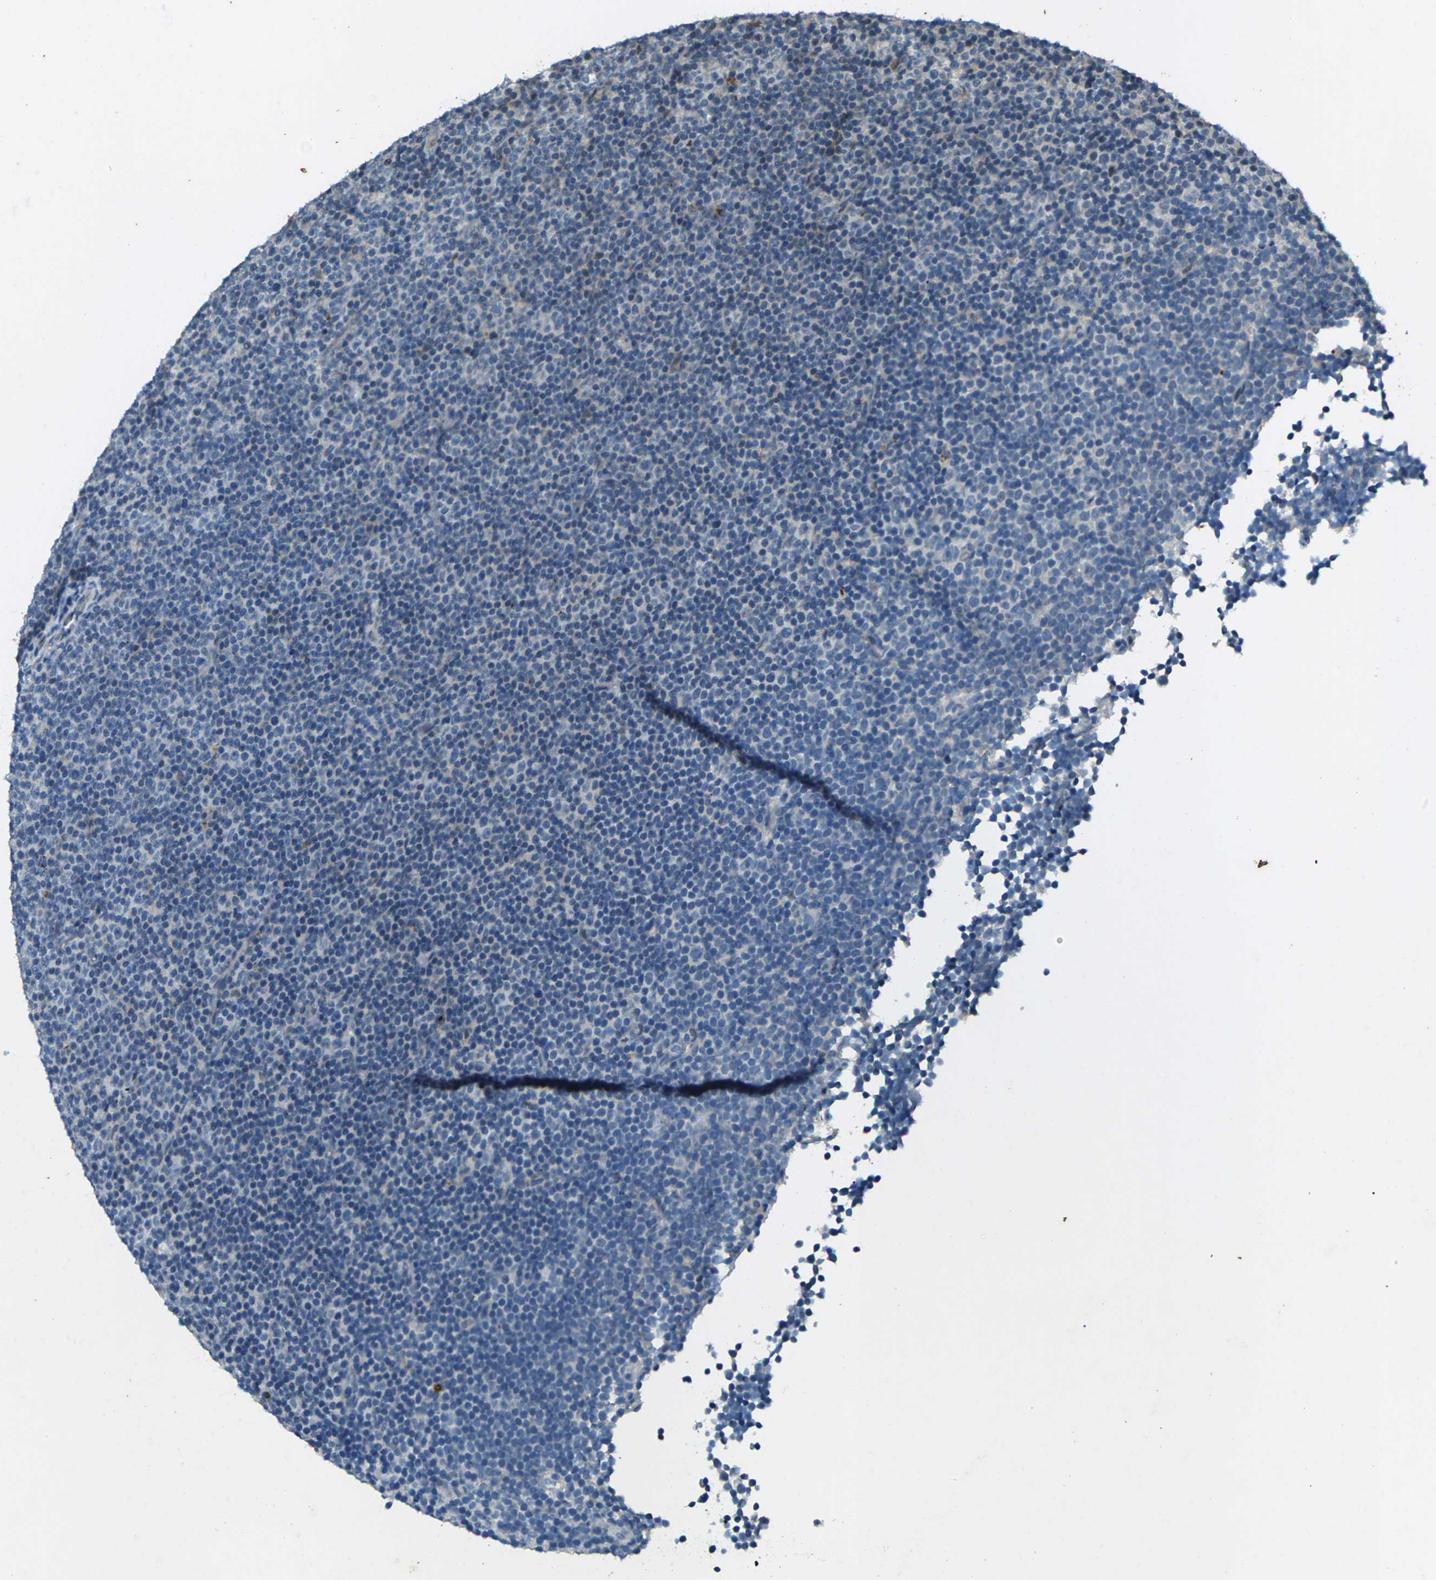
{"staining": {"intensity": "negative", "quantity": "none", "location": "none"}, "tissue": "lymphoma", "cell_type": "Tumor cells", "image_type": "cancer", "snomed": [{"axis": "morphology", "description": "Malignant lymphoma, non-Hodgkin's type, Low grade"}, {"axis": "topography", "description": "Lymph node"}], "caption": "A high-resolution image shows immunohistochemistry (IHC) staining of low-grade malignant lymphoma, non-Hodgkin's type, which demonstrates no significant expression in tumor cells.", "gene": "SIGLEC14", "patient": {"sex": "female", "age": 67}}